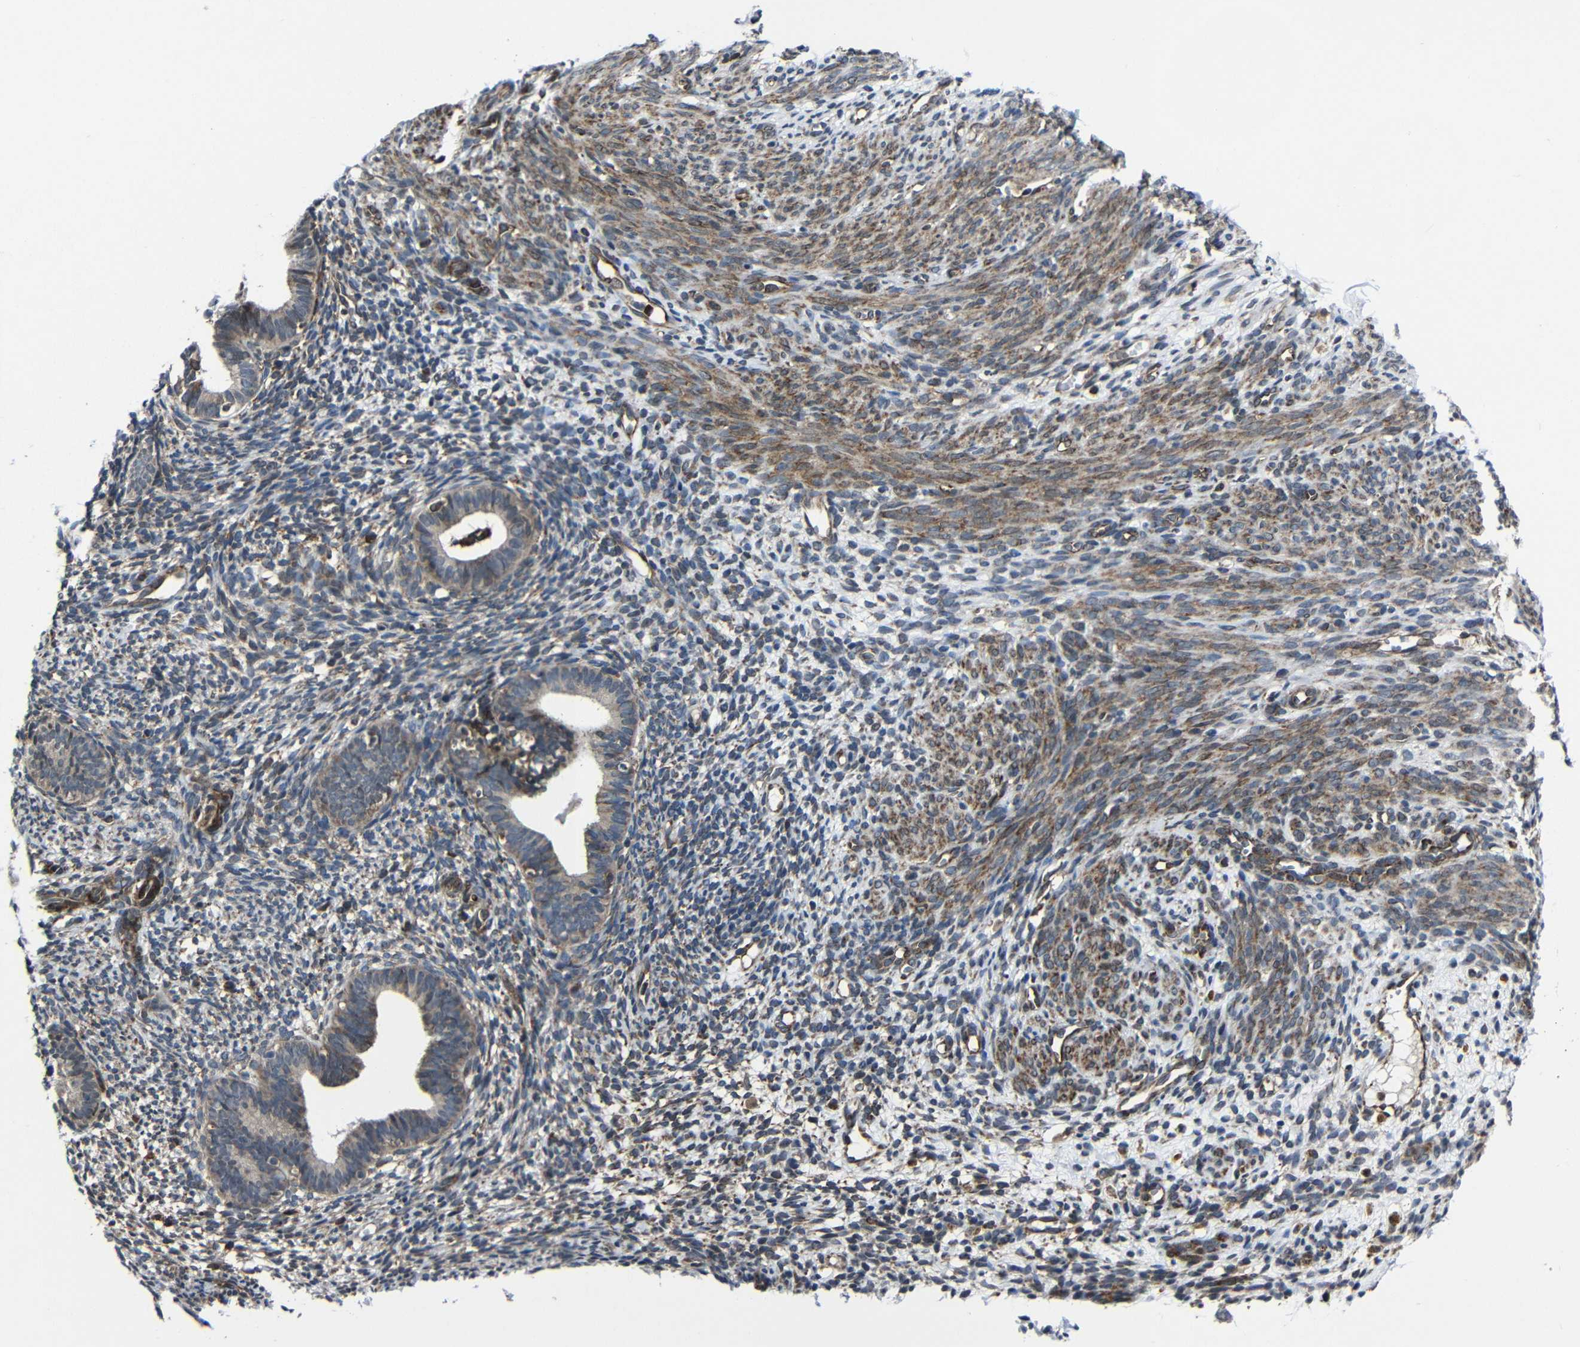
{"staining": {"intensity": "moderate", "quantity": "<25%", "location": "cytoplasmic/membranous"}, "tissue": "endometrium", "cell_type": "Cells in endometrial stroma", "image_type": "normal", "snomed": [{"axis": "morphology", "description": "Normal tissue, NOS"}, {"axis": "morphology", "description": "Adenocarcinoma, NOS"}, {"axis": "topography", "description": "Endometrium"}, {"axis": "topography", "description": "Ovary"}], "caption": "Moderate cytoplasmic/membranous expression for a protein is identified in approximately <25% of cells in endometrial stroma of normal endometrium using immunohistochemistry (IHC).", "gene": "KIAA0513", "patient": {"sex": "female", "age": 68}}